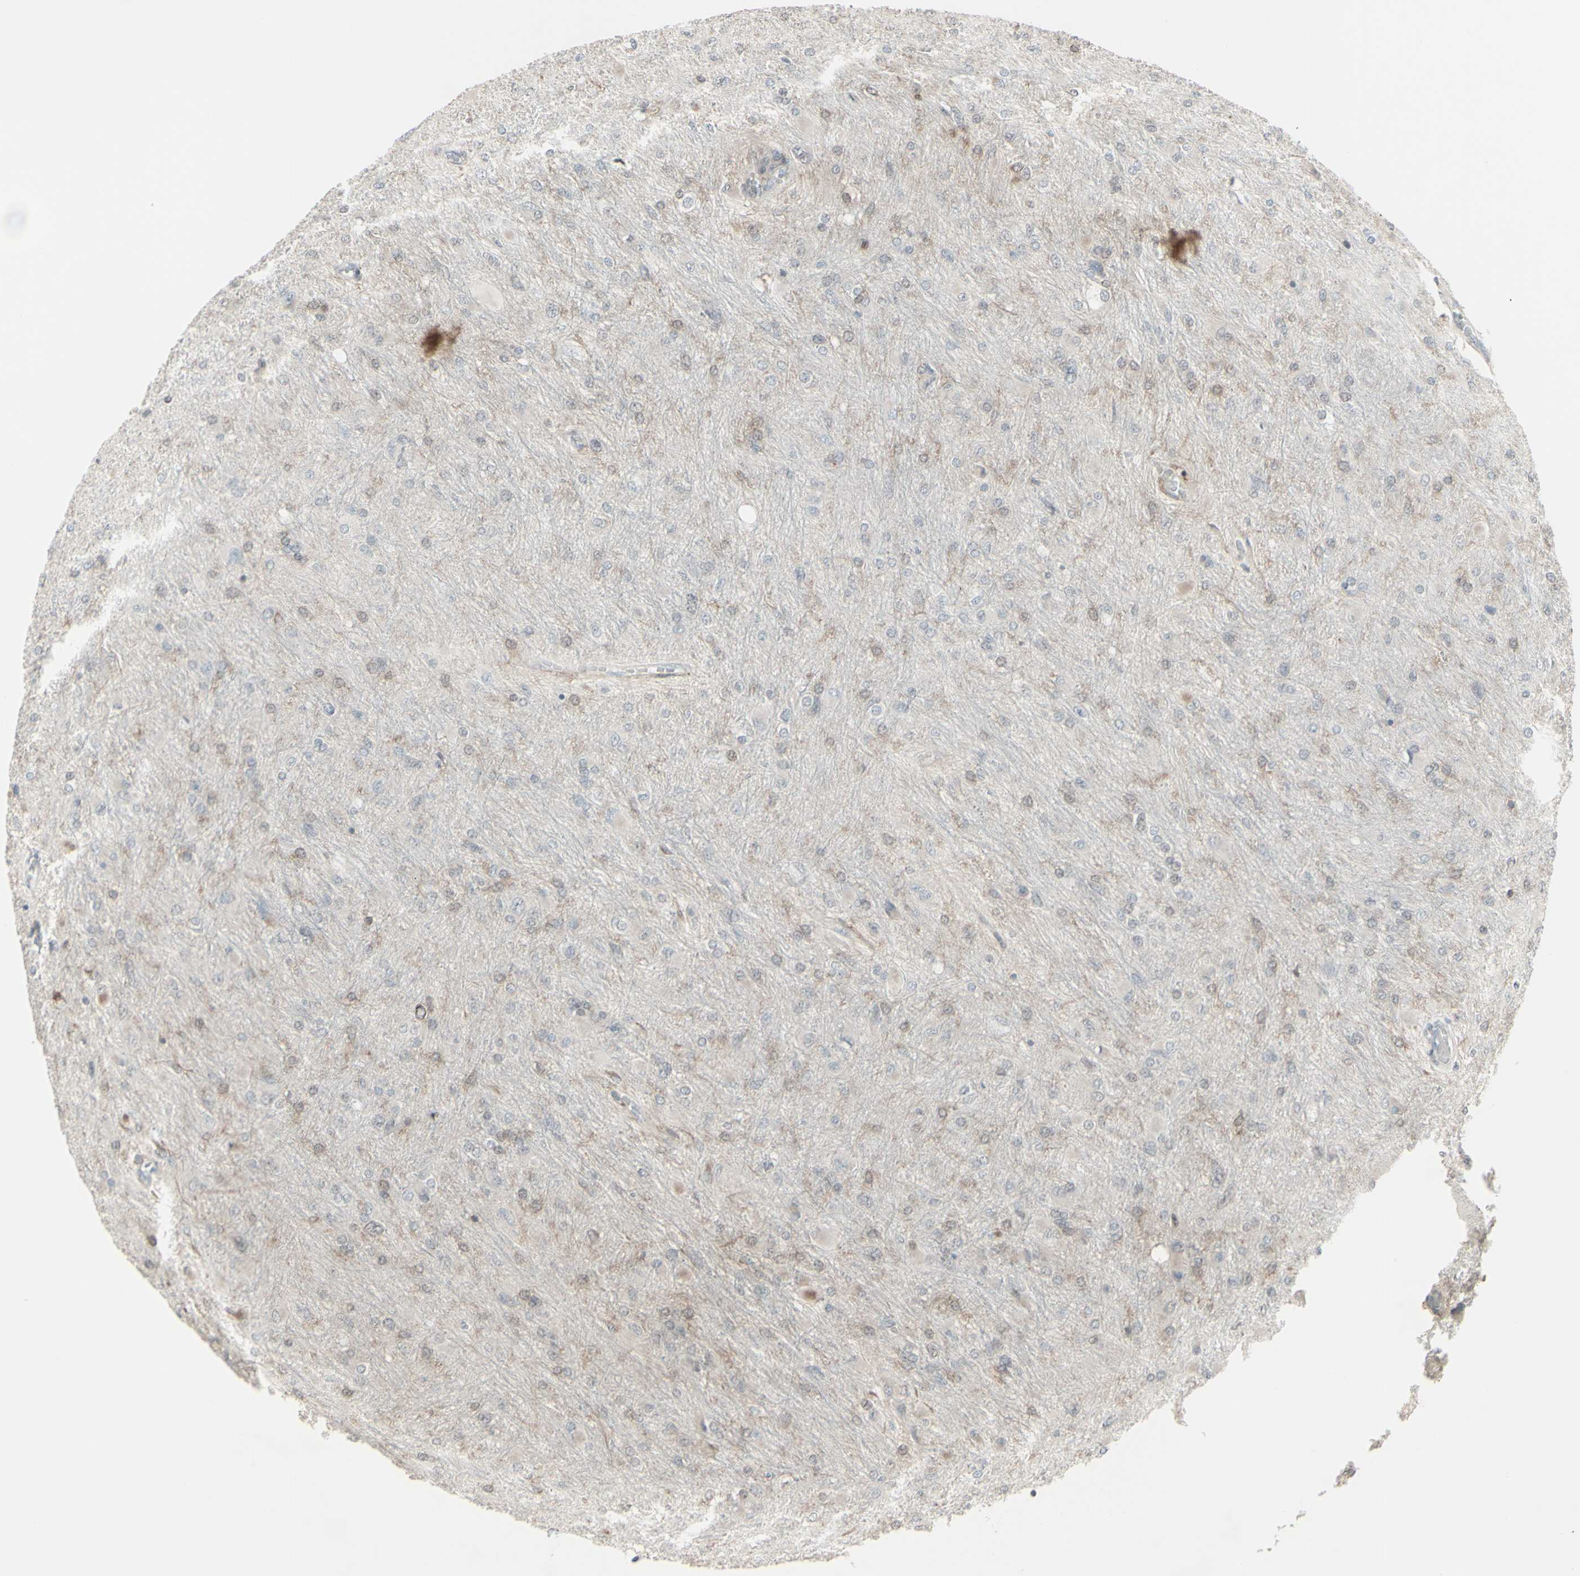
{"staining": {"intensity": "weak", "quantity": "<25%", "location": "cytoplasmic/membranous"}, "tissue": "glioma", "cell_type": "Tumor cells", "image_type": "cancer", "snomed": [{"axis": "morphology", "description": "Glioma, malignant, High grade"}, {"axis": "topography", "description": "Cerebral cortex"}], "caption": "This is an immunohistochemistry (IHC) image of glioma. There is no expression in tumor cells.", "gene": "CD33", "patient": {"sex": "female", "age": 36}}